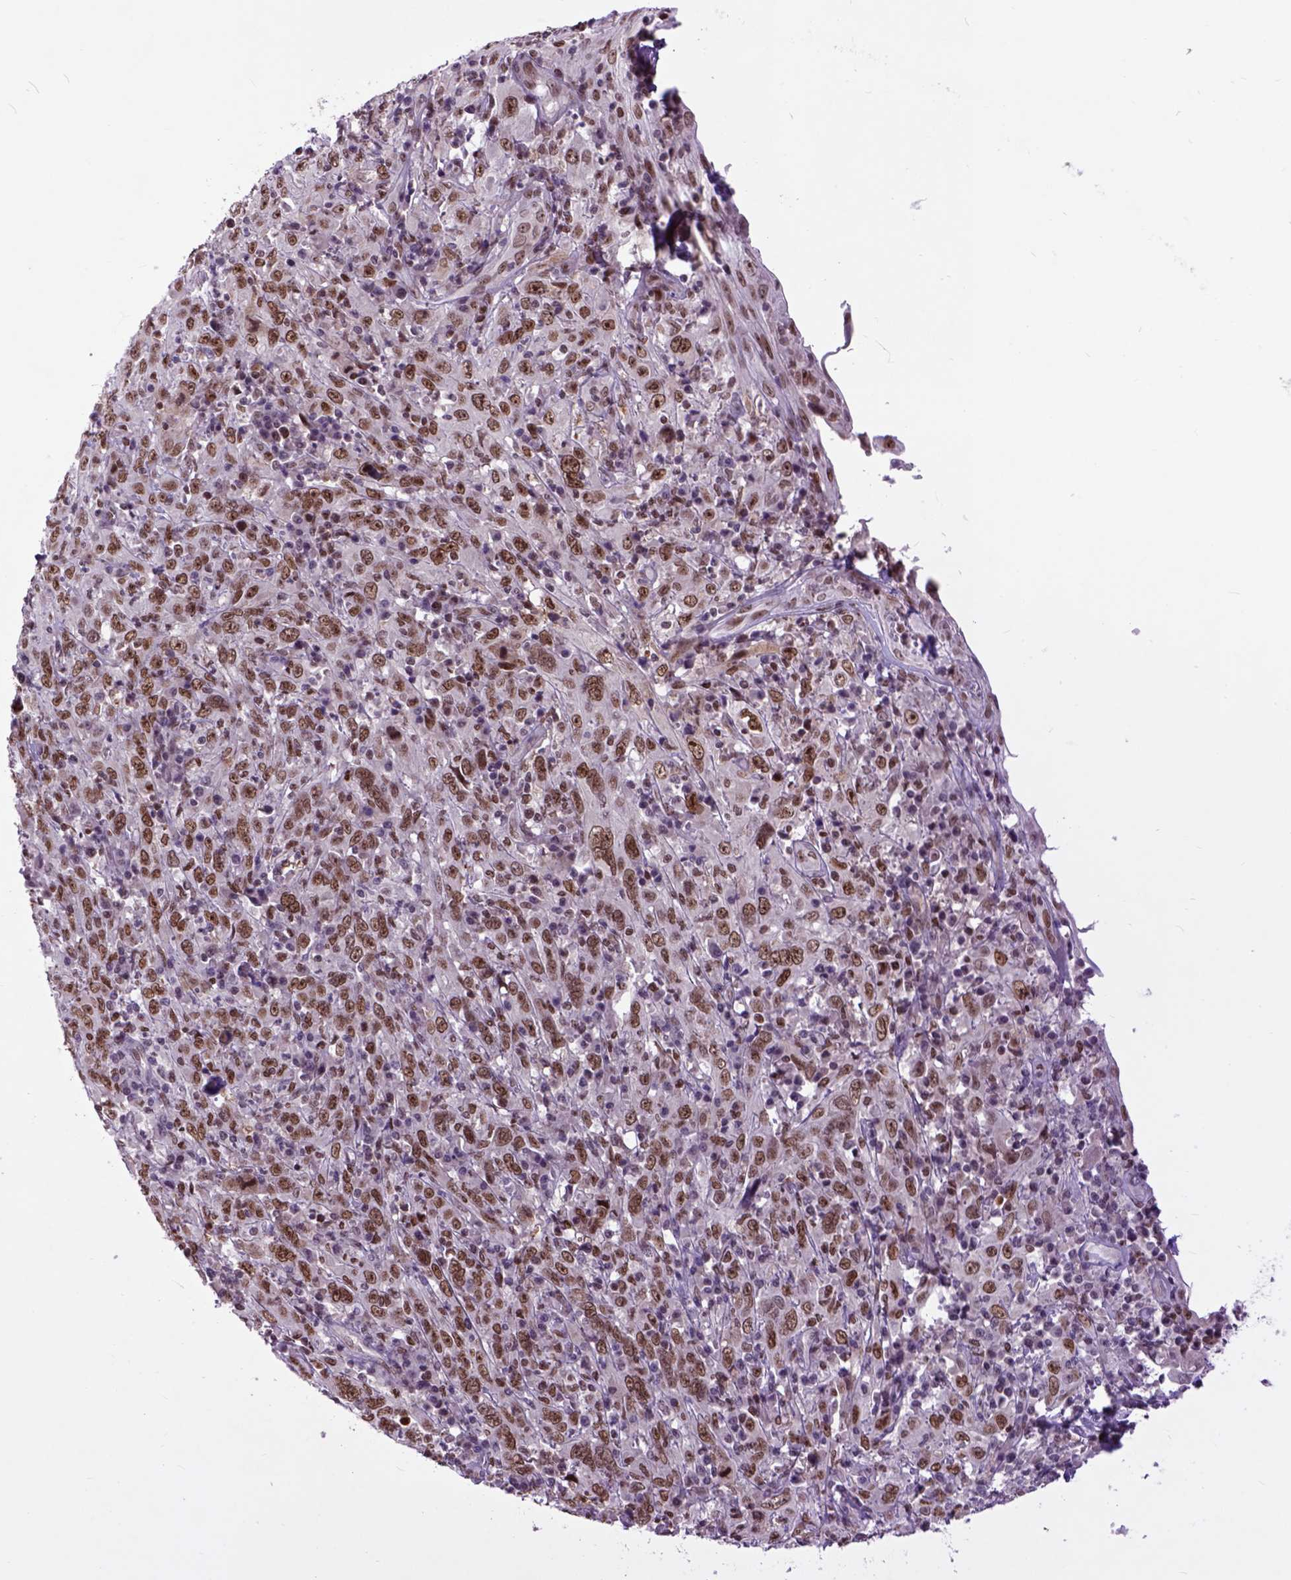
{"staining": {"intensity": "moderate", "quantity": ">75%", "location": "nuclear"}, "tissue": "cervical cancer", "cell_type": "Tumor cells", "image_type": "cancer", "snomed": [{"axis": "morphology", "description": "Squamous cell carcinoma, NOS"}, {"axis": "topography", "description": "Cervix"}], "caption": "Human cervical cancer stained for a protein (brown) shows moderate nuclear positive expression in about >75% of tumor cells.", "gene": "RCC2", "patient": {"sex": "female", "age": 46}}